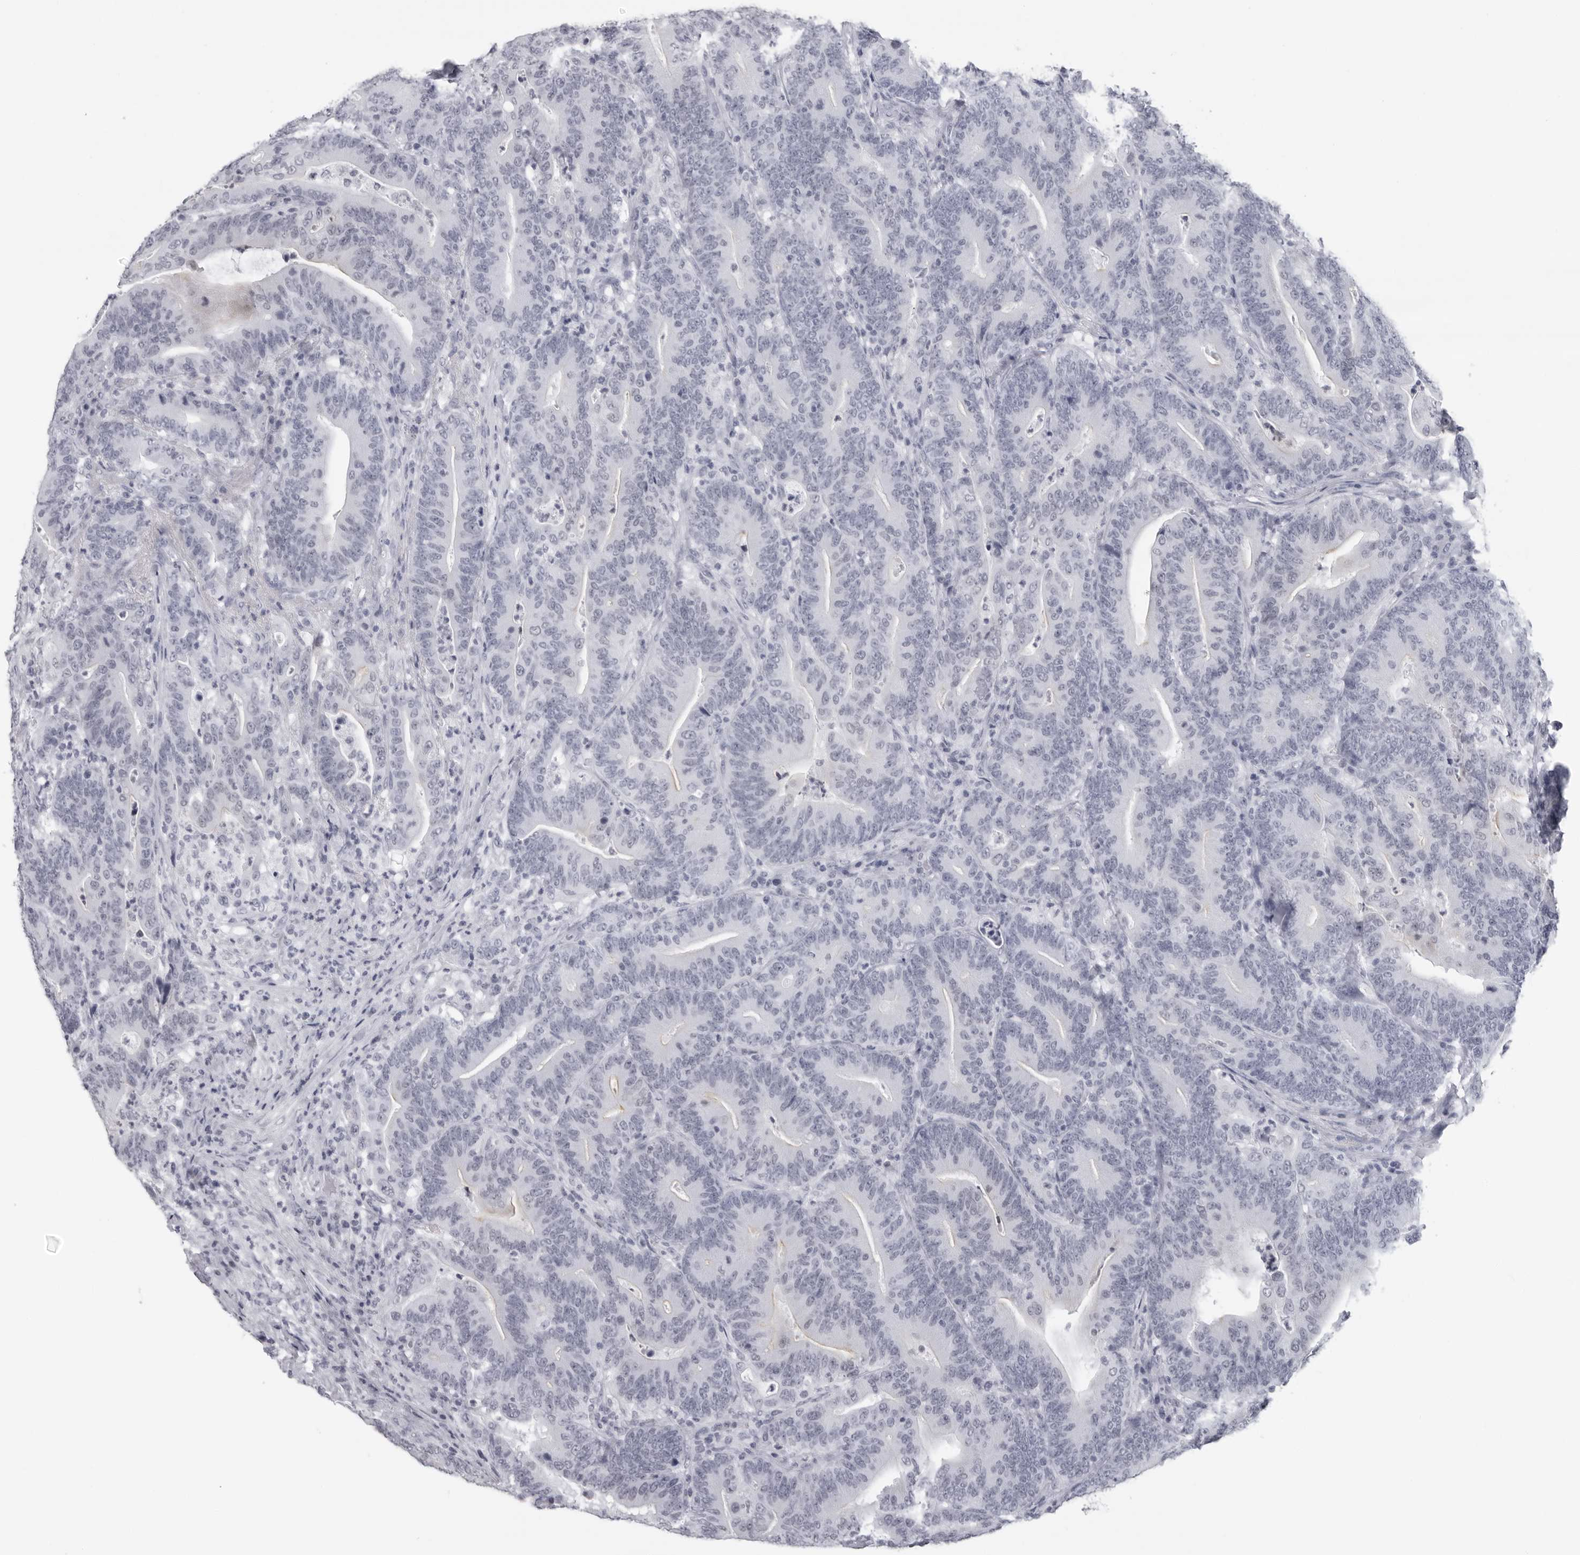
{"staining": {"intensity": "negative", "quantity": "none", "location": "none"}, "tissue": "colorectal cancer", "cell_type": "Tumor cells", "image_type": "cancer", "snomed": [{"axis": "morphology", "description": "Adenocarcinoma, NOS"}, {"axis": "topography", "description": "Colon"}], "caption": "Adenocarcinoma (colorectal) was stained to show a protein in brown. There is no significant staining in tumor cells.", "gene": "ESPN", "patient": {"sex": "female", "age": 66}}